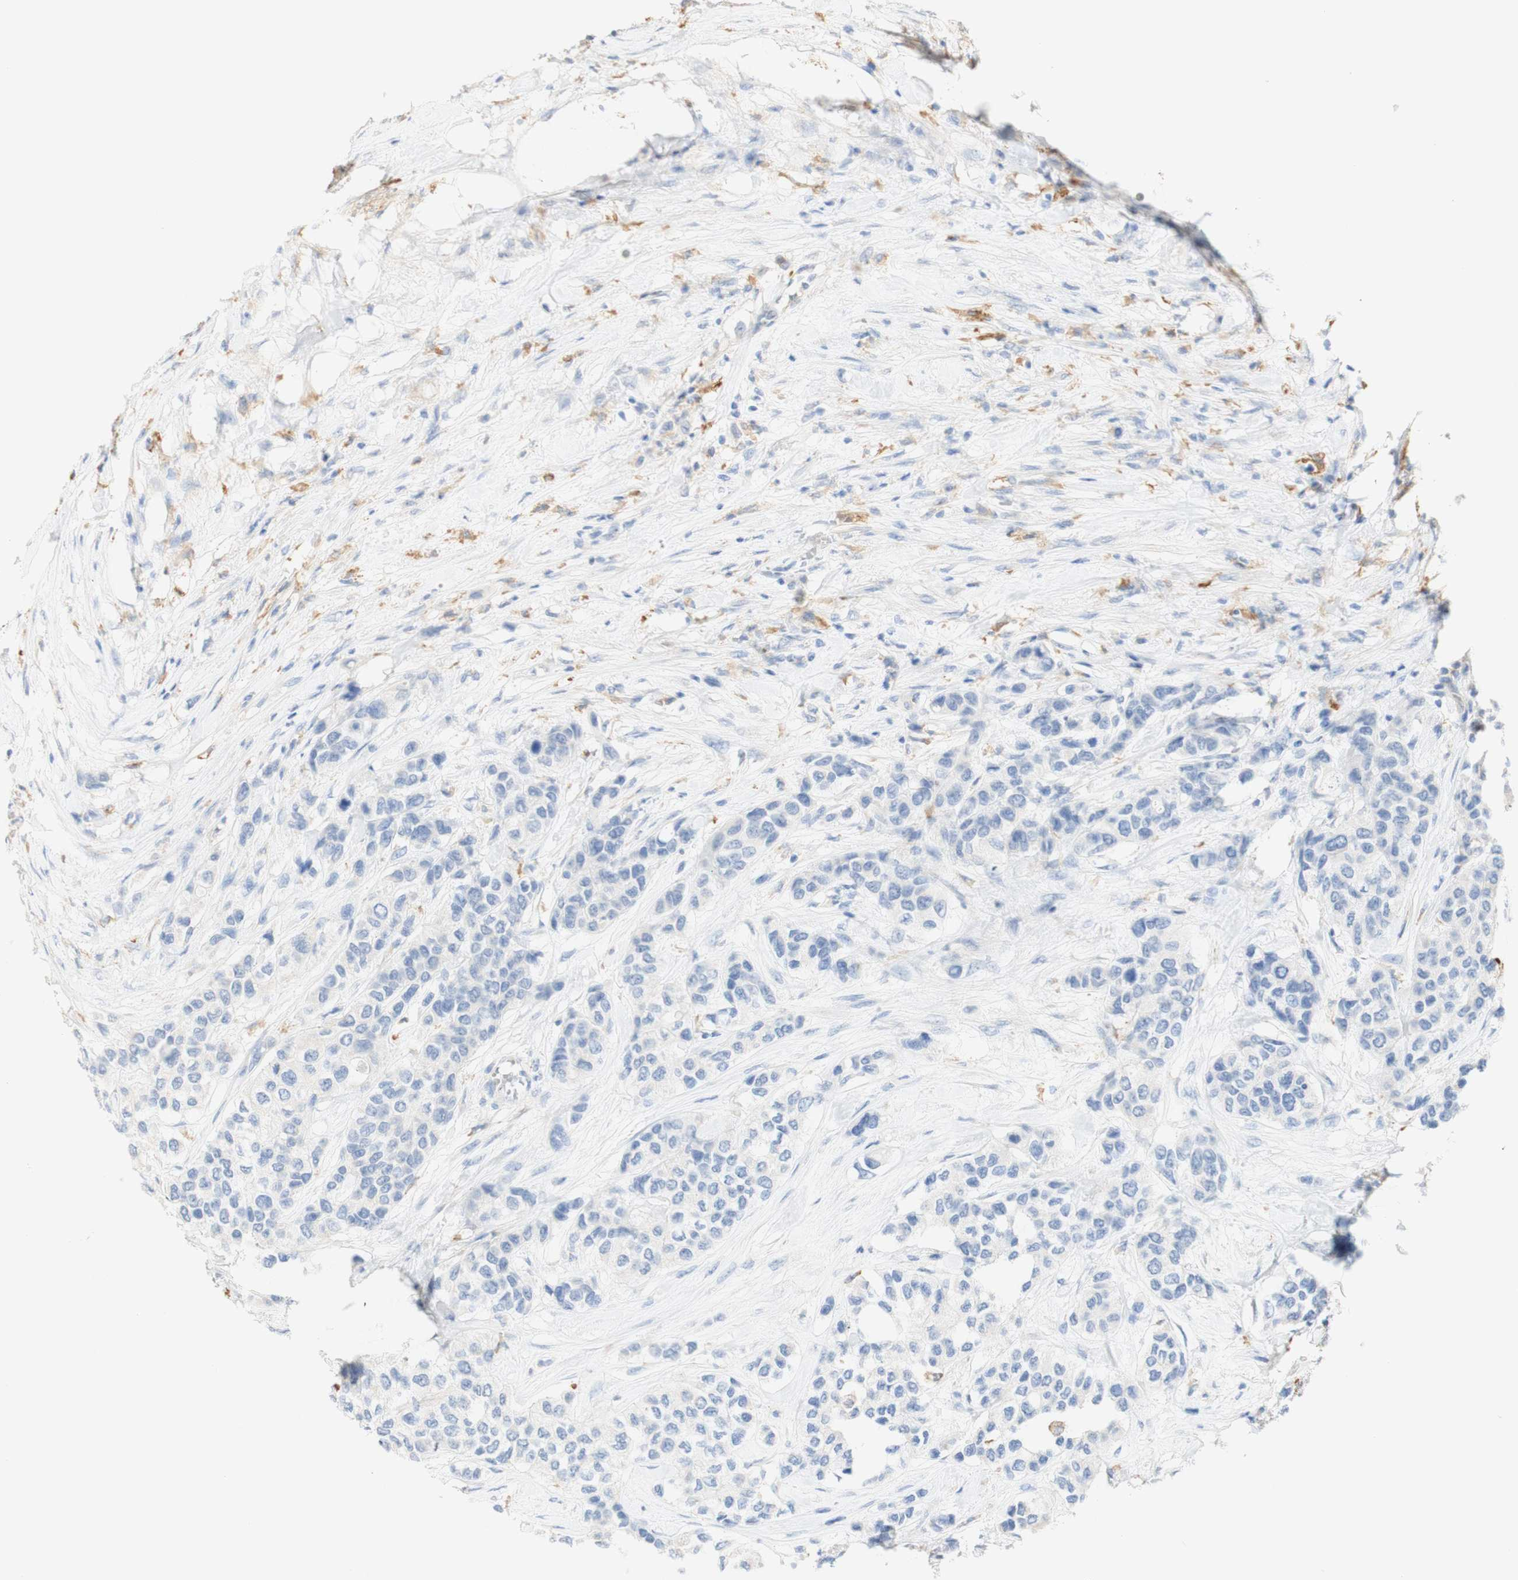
{"staining": {"intensity": "negative", "quantity": "none", "location": "none"}, "tissue": "urothelial cancer", "cell_type": "Tumor cells", "image_type": "cancer", "snomed": [{"axis": "morphology", "description": "Urothelial carcinoma, High grade"}, {"axis": "topography", "description": "Urinary bladder"}], "caption": "Immunohistochemical staining of human high-grade urothelial carcinoma reveals no significant expression in tumor cells.", "gene": "FCGRT", "patient": {"sex": "female", "age": 56}}